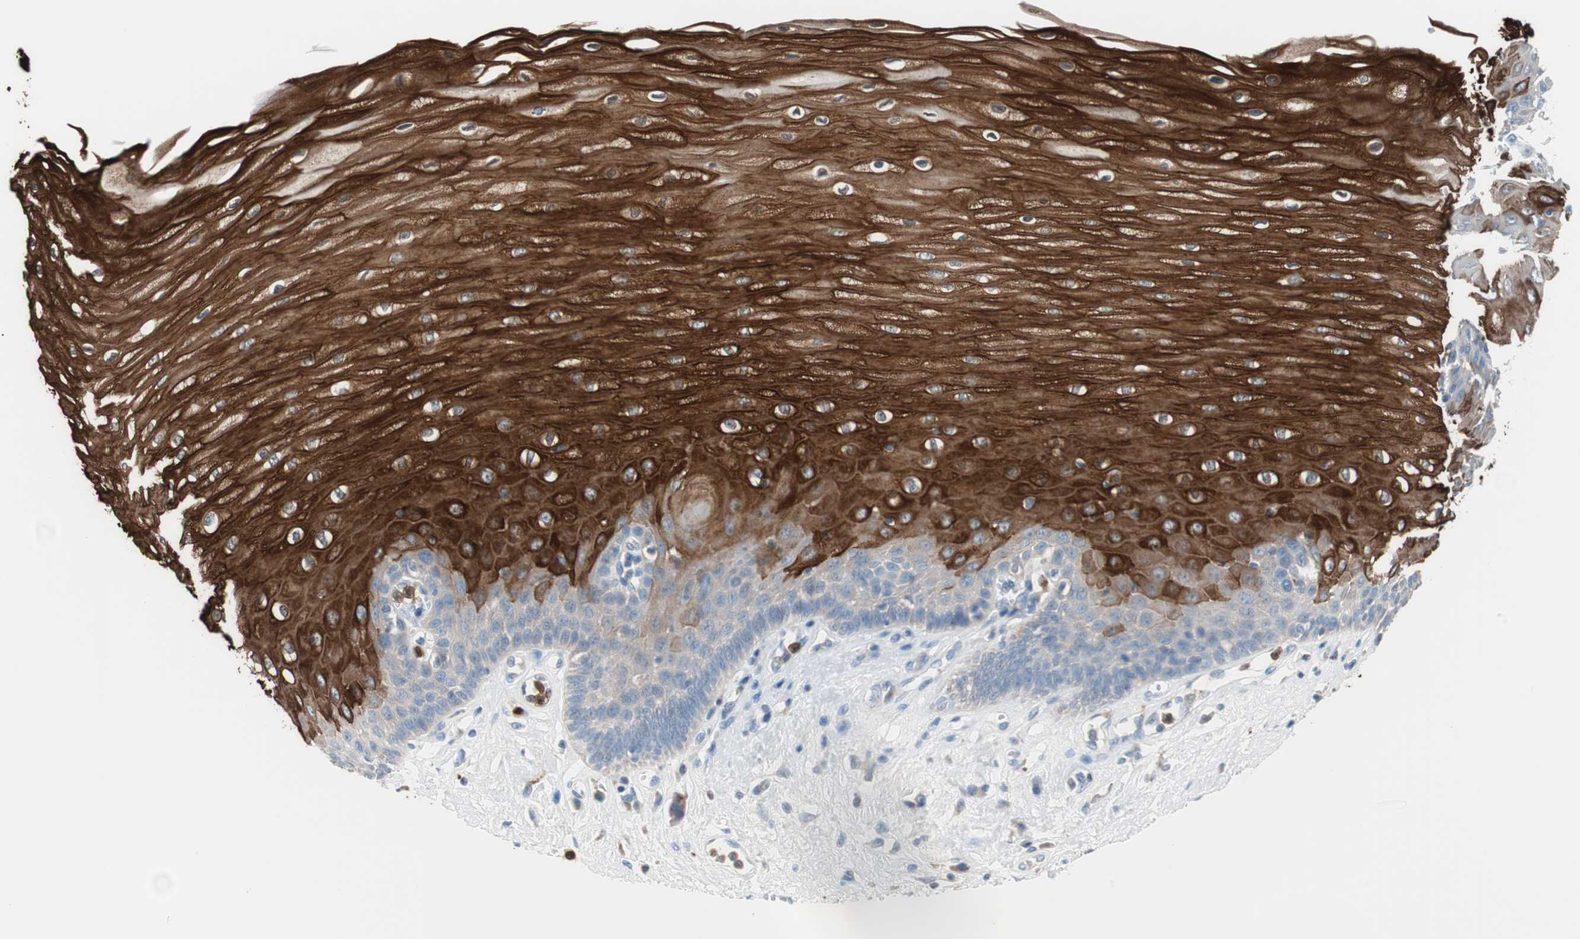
{"staining": {"intensity": "strong", "quantity": "25%-75%", "location": "cytoplasmic/membranous"}, "tissue": "esophagus", "cell_type": "Squamous epithelial cells", "image_type": "normal", "snomed": [{"axis": "morphology", "description": "Normal tissue, NOS"}, {"axis": "morphology", "description": "Squamous cell carcinoma, NOS"}, {"axis": "topography", "description": "Esophagus"}], "caption": "IHC image of unremarkable esophagus: human esophagus stained using immunohistochemistry displays high levels of strong protein expression localized specifically in the cytoplasmic/membranous of squamous epithelial cells, appearing as a cytoplasmic/membranous brown color.", "gene": "CLEC4D", "patient": {"sex": "male", "age": 65}}